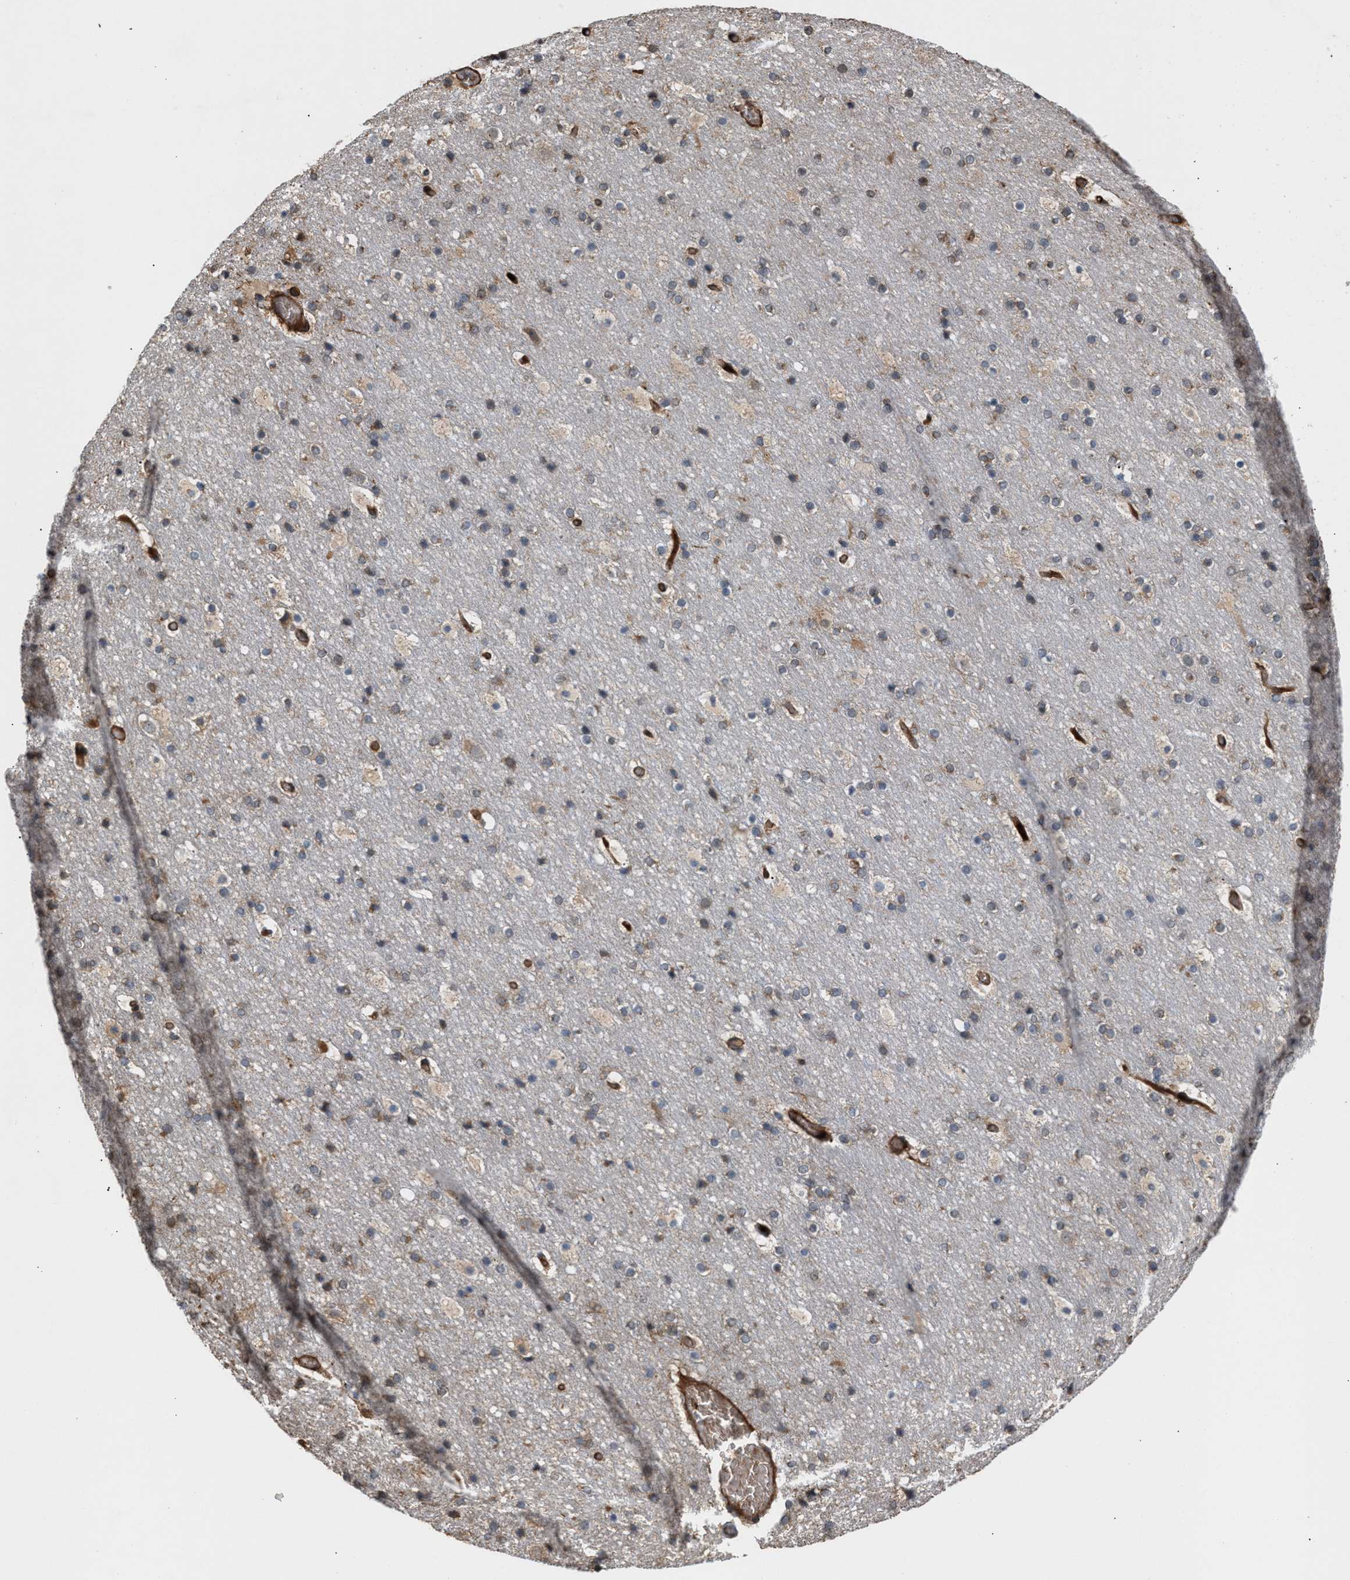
{"staining": {"intensity": "strong", "quantity": ">75%", "location": "cytoplasmic/membranous"}, "tissue": "cerebral cortex", "cell_type": "Endothelial cells", "image_type": "normal", "snomed": [{"axis": "morphology", "description": "Normal tissue, NOS"}, {"axis": "topography", "description": "Cerebral cortex"}], "caption": "This image shows benign cerebral cortex stained with IHC to label a protein in brown. The cytoplasmic/membranous of endothelial cells show strong positivity for the protein. Nuclei are counter-stained blue.", "gene": "GCC1", "patient": {"sex": "male", "age": 57}}